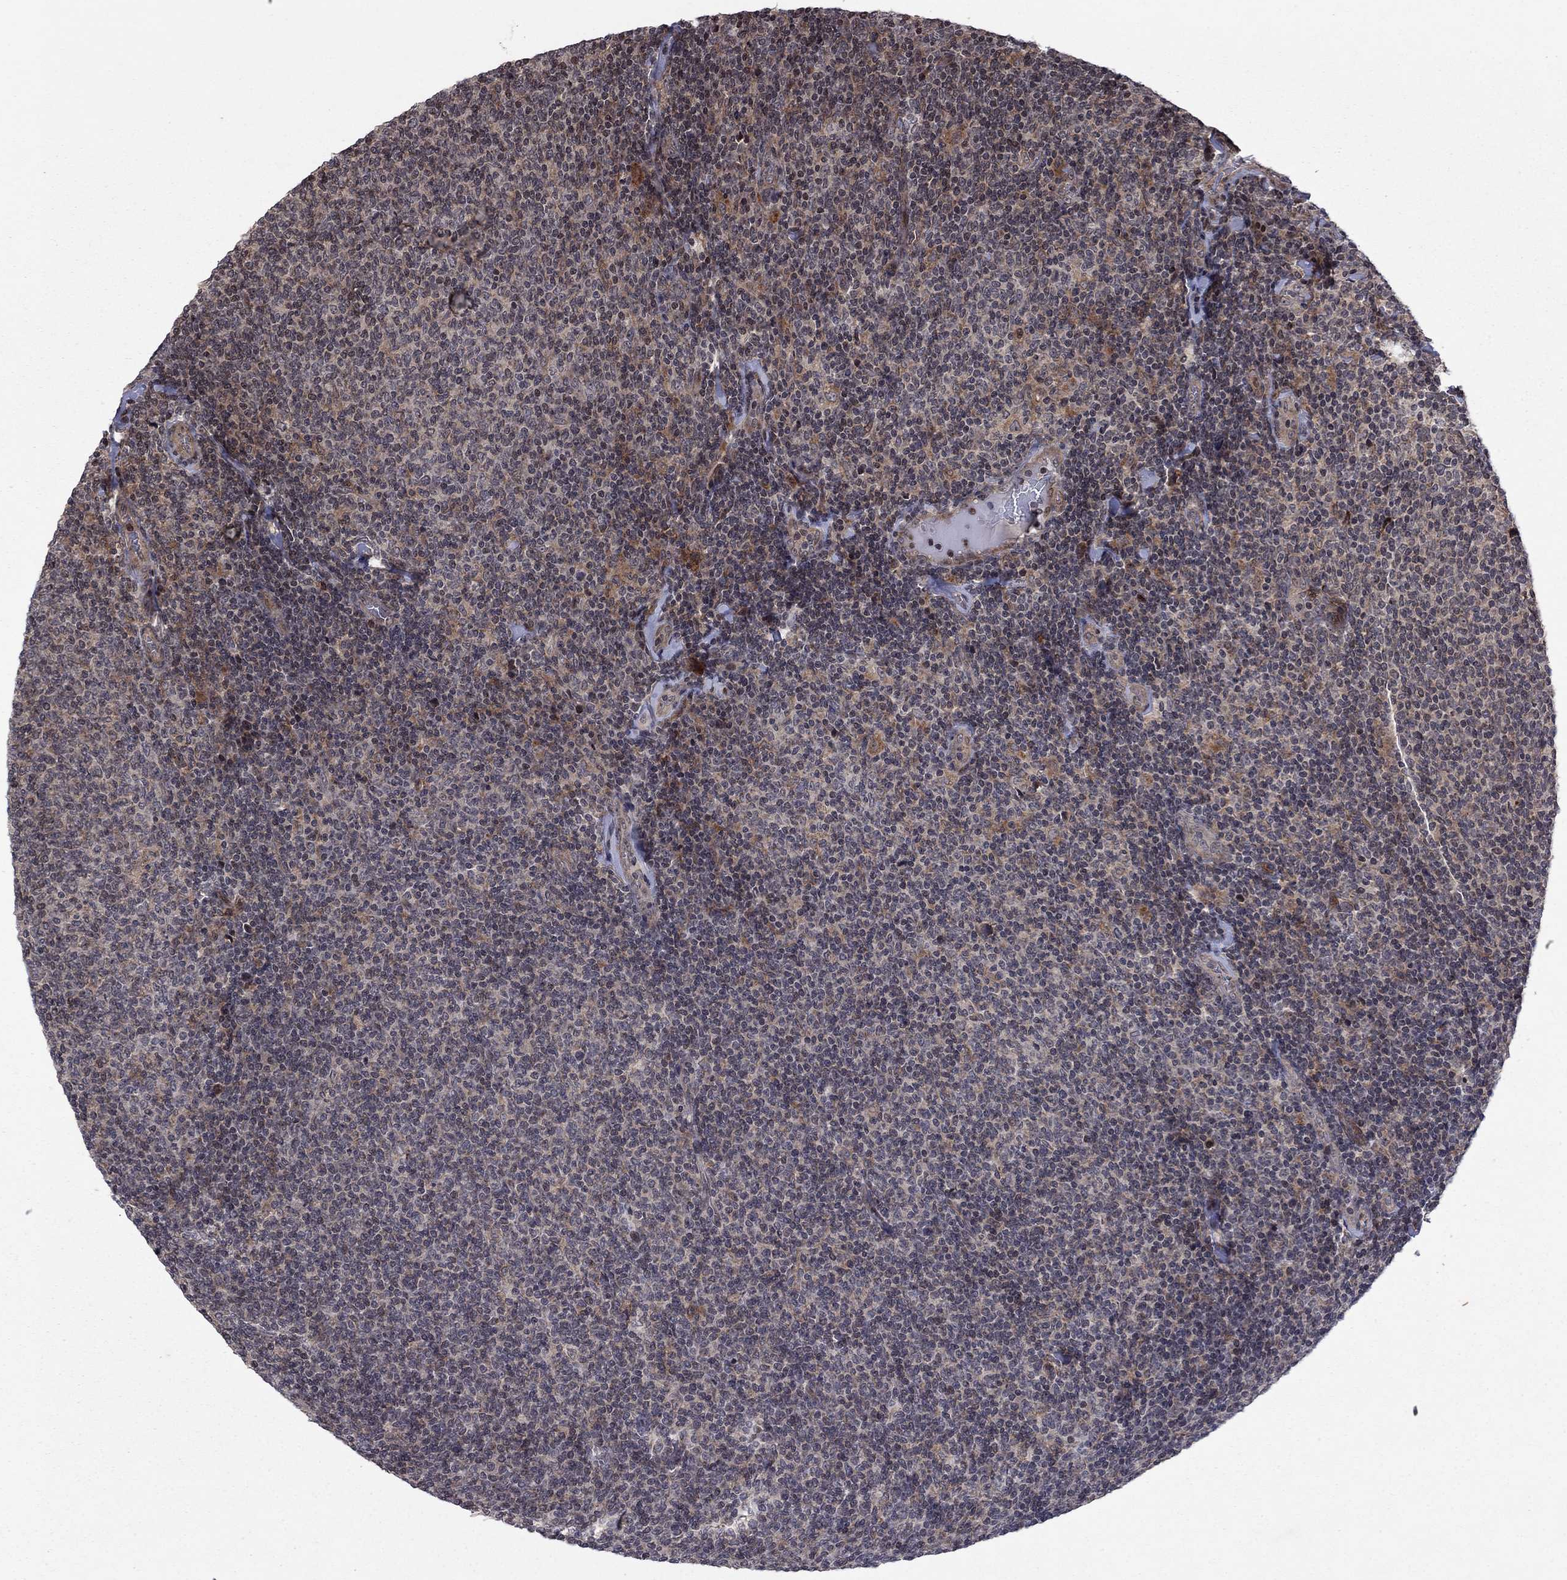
{"staining": {"intensity": "negative", "quantity": "none", "location": "none"}, "tissue": "lymphoma", "cell_type": "Tumor cells", "image_type": "cancer", "snomed": [{"axis": "morphology", "description": "Malignant lymphoma, non-Hodgkin's type, Low grade"}, {"axis": "topography", "description": "Lymph node"}], "caption": "Histopathology image shows no significant protein staining in tumor cells of lymphoma.", "gene": "SORBS1", "patient": {"sex": "male", "age": 52}}